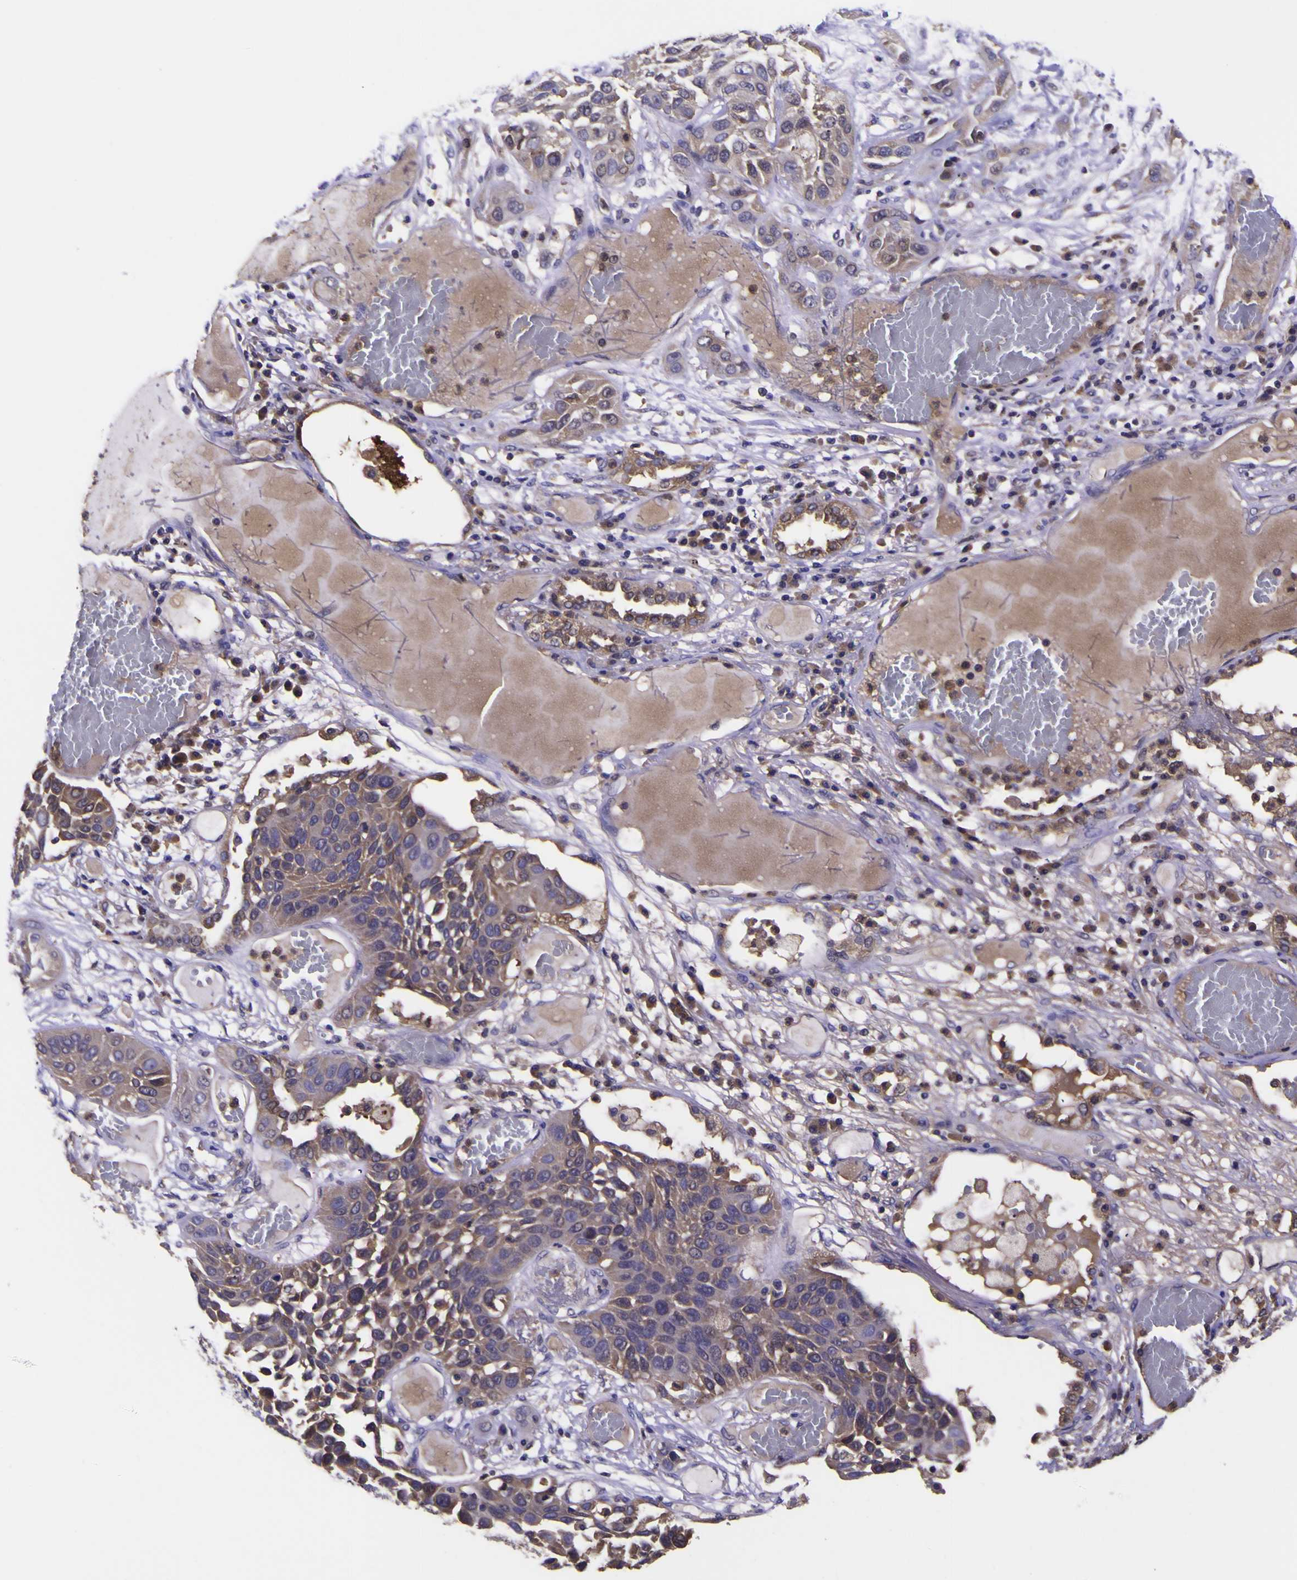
{"staining": {"intensity": "moderate", "quantity": ">75%", "location": "cytoplasmic/membranous"}, "tissue": "lung cancer", "cell_type": "Tumor cells", "image_type": "cancer", "snomed": [{"axis": "morphology", "description": "Squamous cell carcinoma, NOS"}, {"axis": "topography", "description": "Lung"}], "caption": "This histopathology image displays immunohistochemistry (IHC) staining of lung cancer (squamous cell carcinoma), with medium moderate cytoplasmic/membranous positivity in about >75% of tumor cells.", "gene": "MAPK14", "patient": {"sex": "male", "age": 71}}